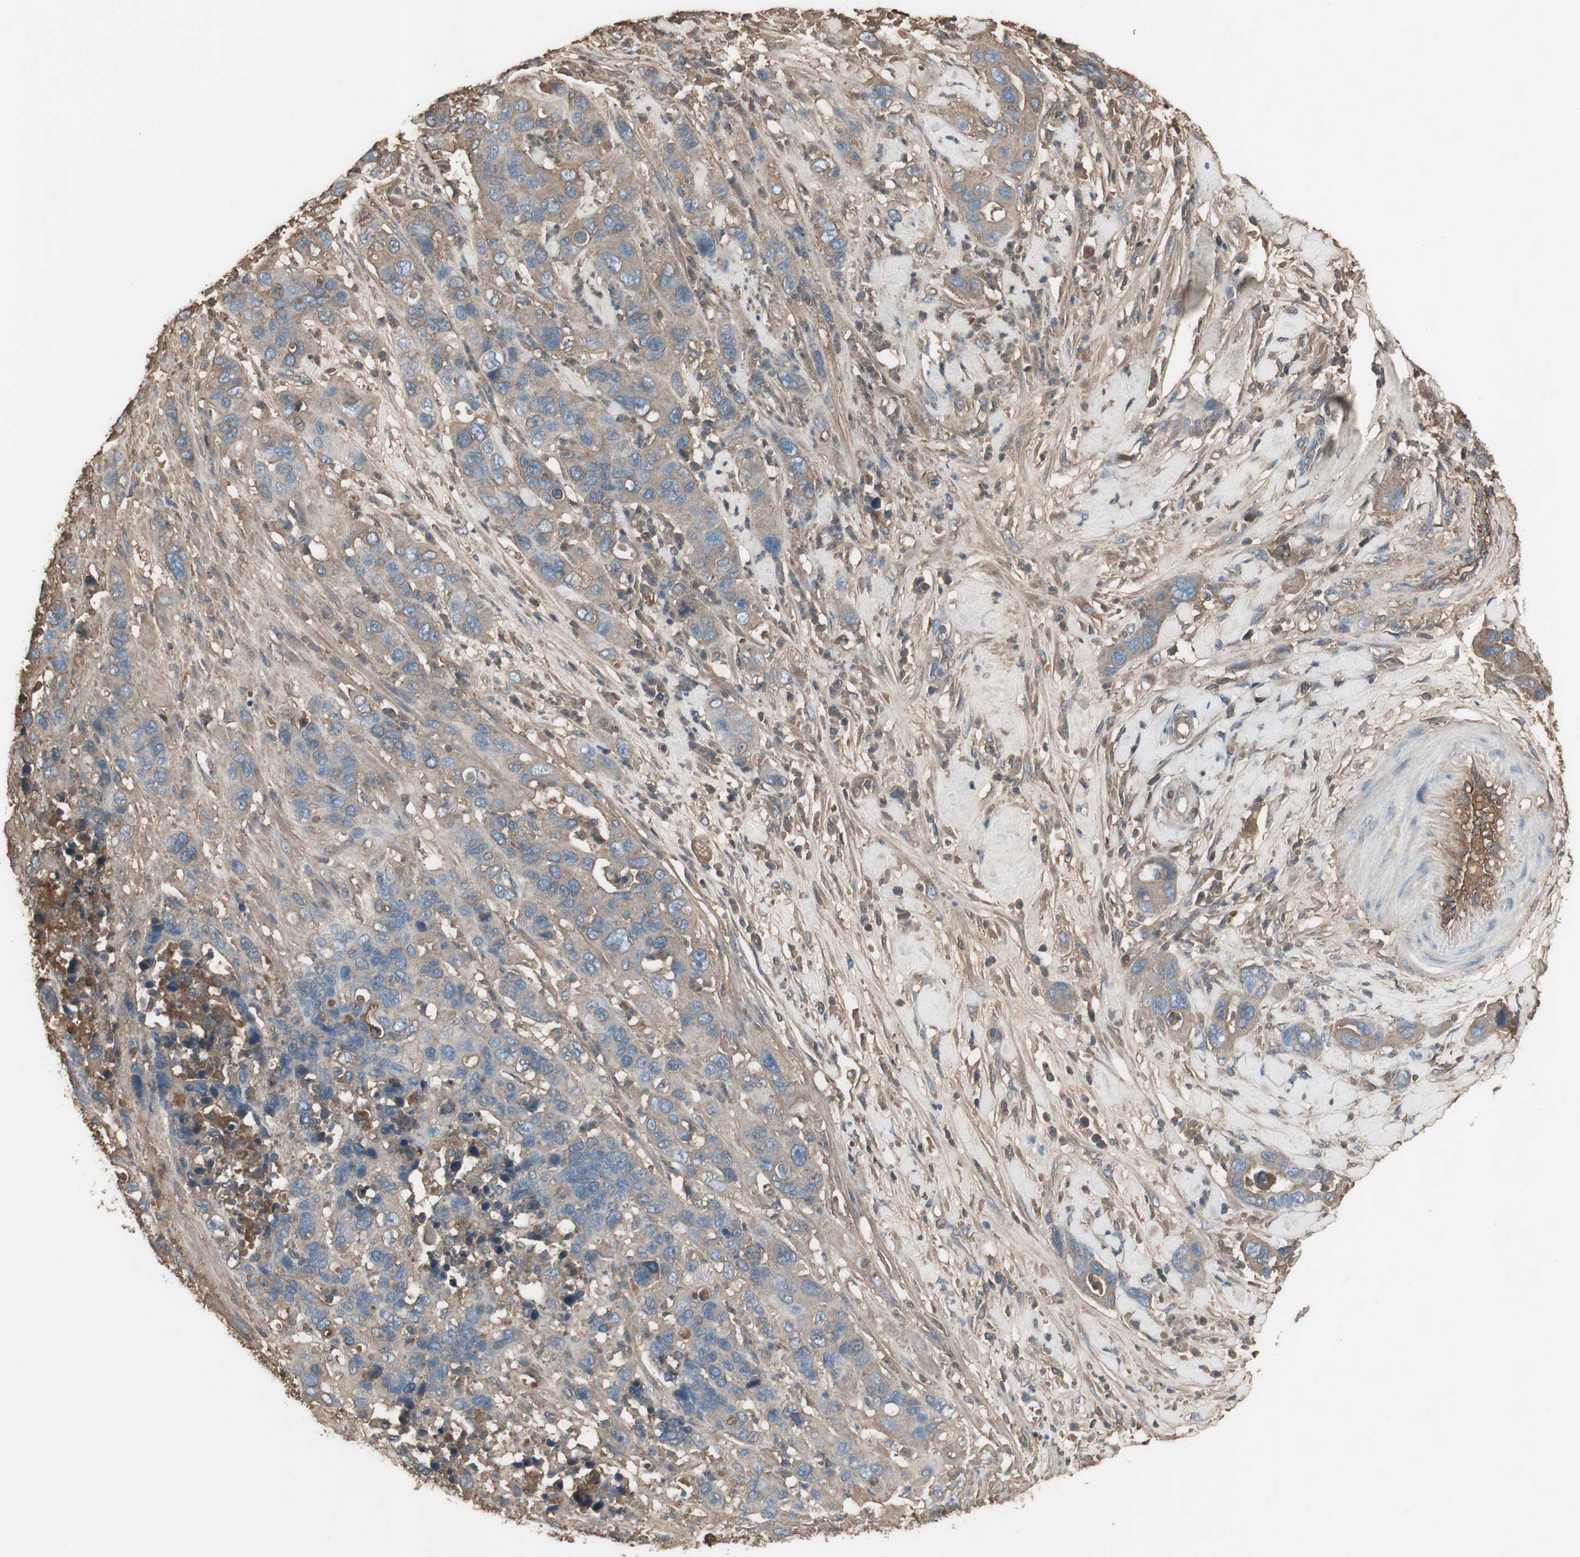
{"staining": {"intensity": "weak", "quantity": ">75%", "location": "cytoplasmic/membranous"}, "tissue": "pancreatic cancer", "cell_type": "Tumor cells", "image_type": "cancer", "snomed": [{"axis": "morphology", "description": "Adenocarcinoma, NOS"}, {"axis": "topography", "description": "Pancreas"}], "caption": "High-magnification brightfield microscopy of adenocarcinoma (pancreatic) stained with DAB (brown) and counterstained with hematoxylin (blue). tumor cells exhibit weak cytoplasmic/membranous expression is present in approximately>75% of cells. Nuclei are stained in blue.", "gene": "MMP14", "patient": {"sex": "female", "age": 71}}